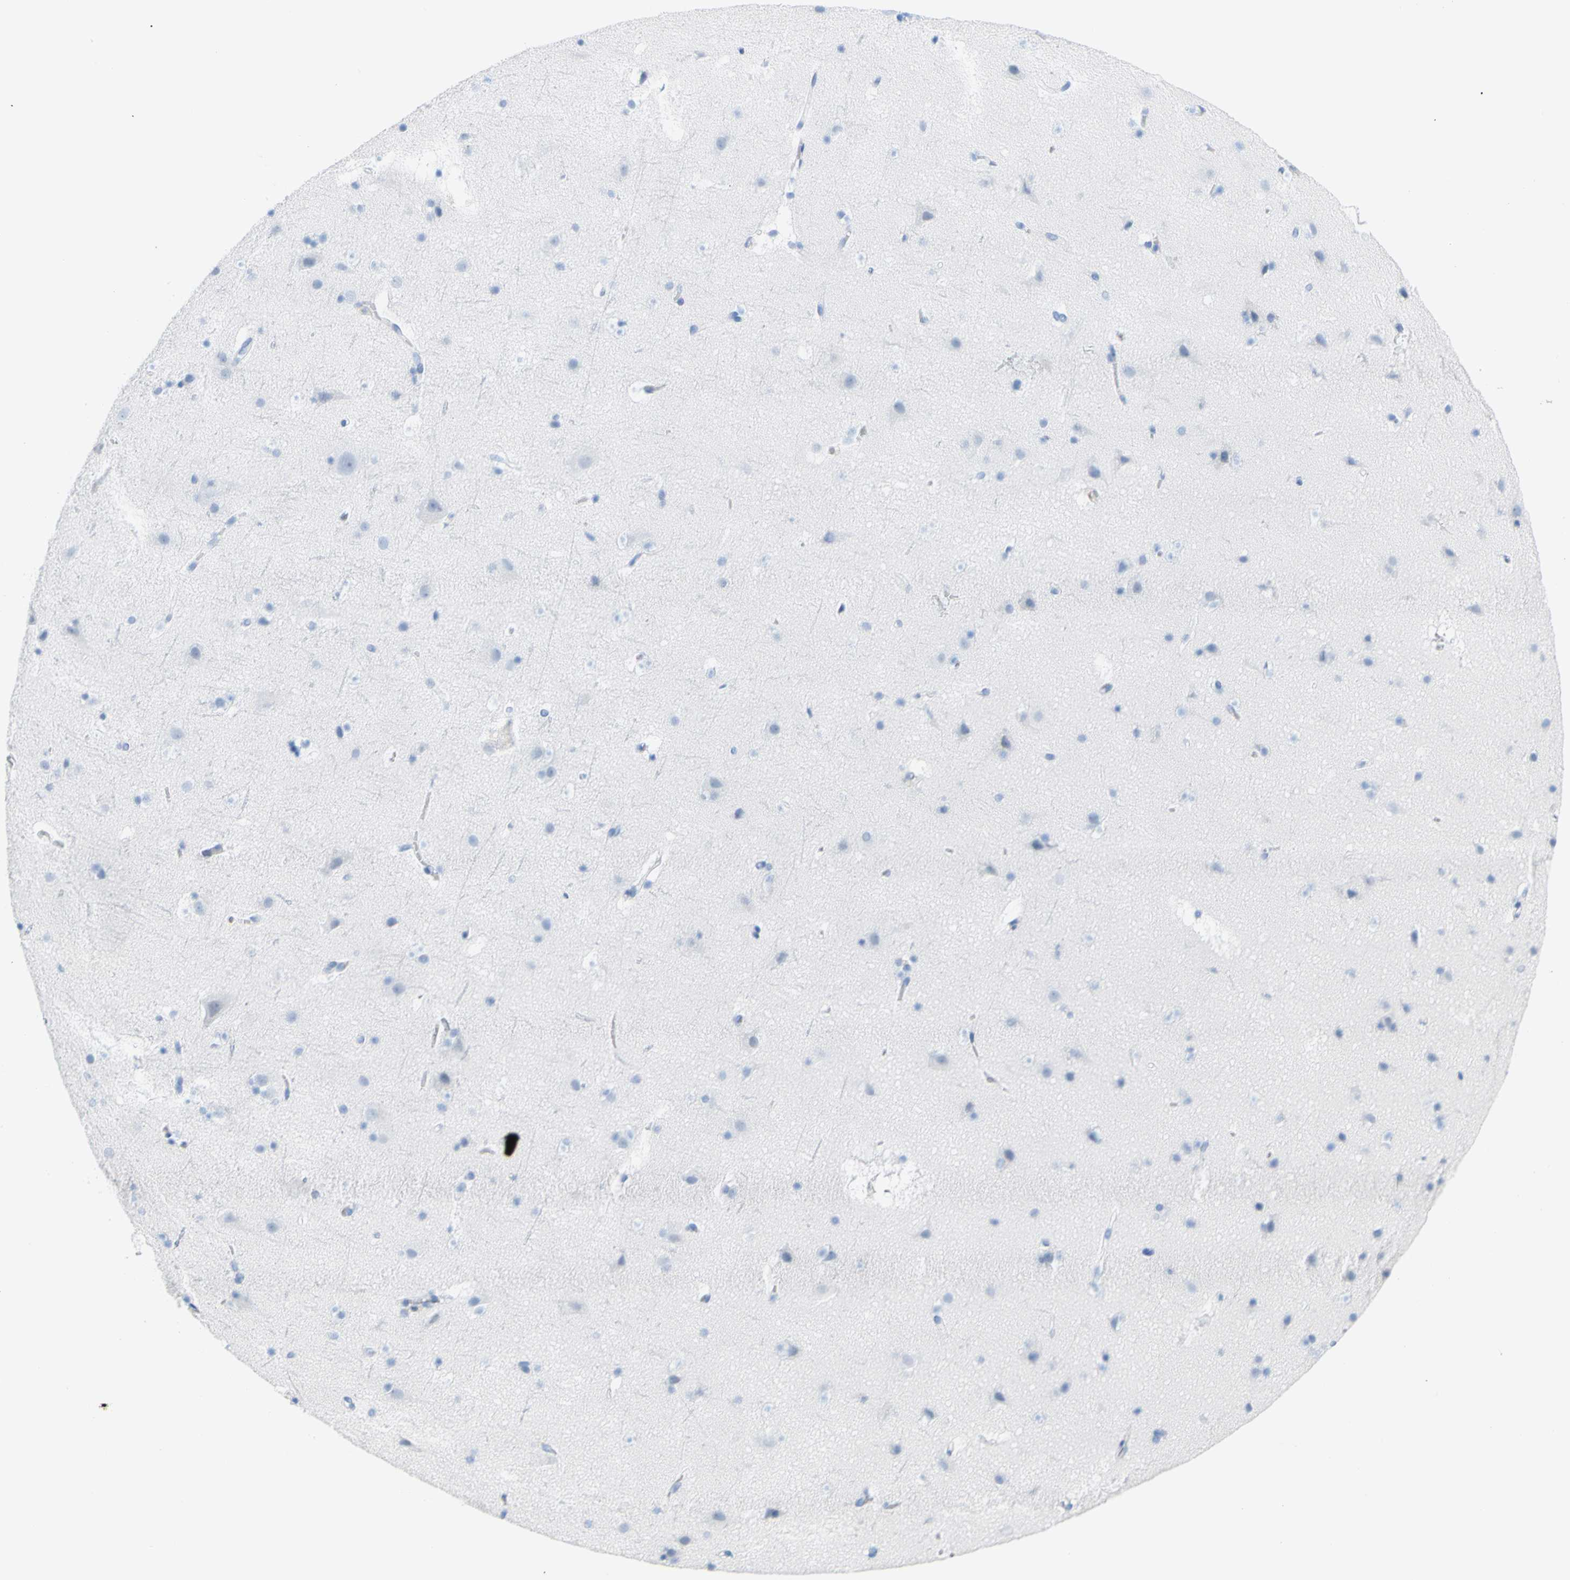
{"staining": {"intensity": "negative", "quantity": "none", "location": "none"}, "tissue": "cerebral cortex", "cell_type": "Endothelial cells", "image_type": "normal", "snomed": [{"axis": "morphology", "description": "Normal tissue, NOS"}, {"axis": "topography", "description": "Cerebral cortex"}], "caption": "IHC micrograph of unremarkable cerebral cortex: cerebral cortex stained with DAB reveals no significant protein expression in endothelial cells.", "gene": "OPN1SW", "patient": {"sex": "male", "age": 45}}